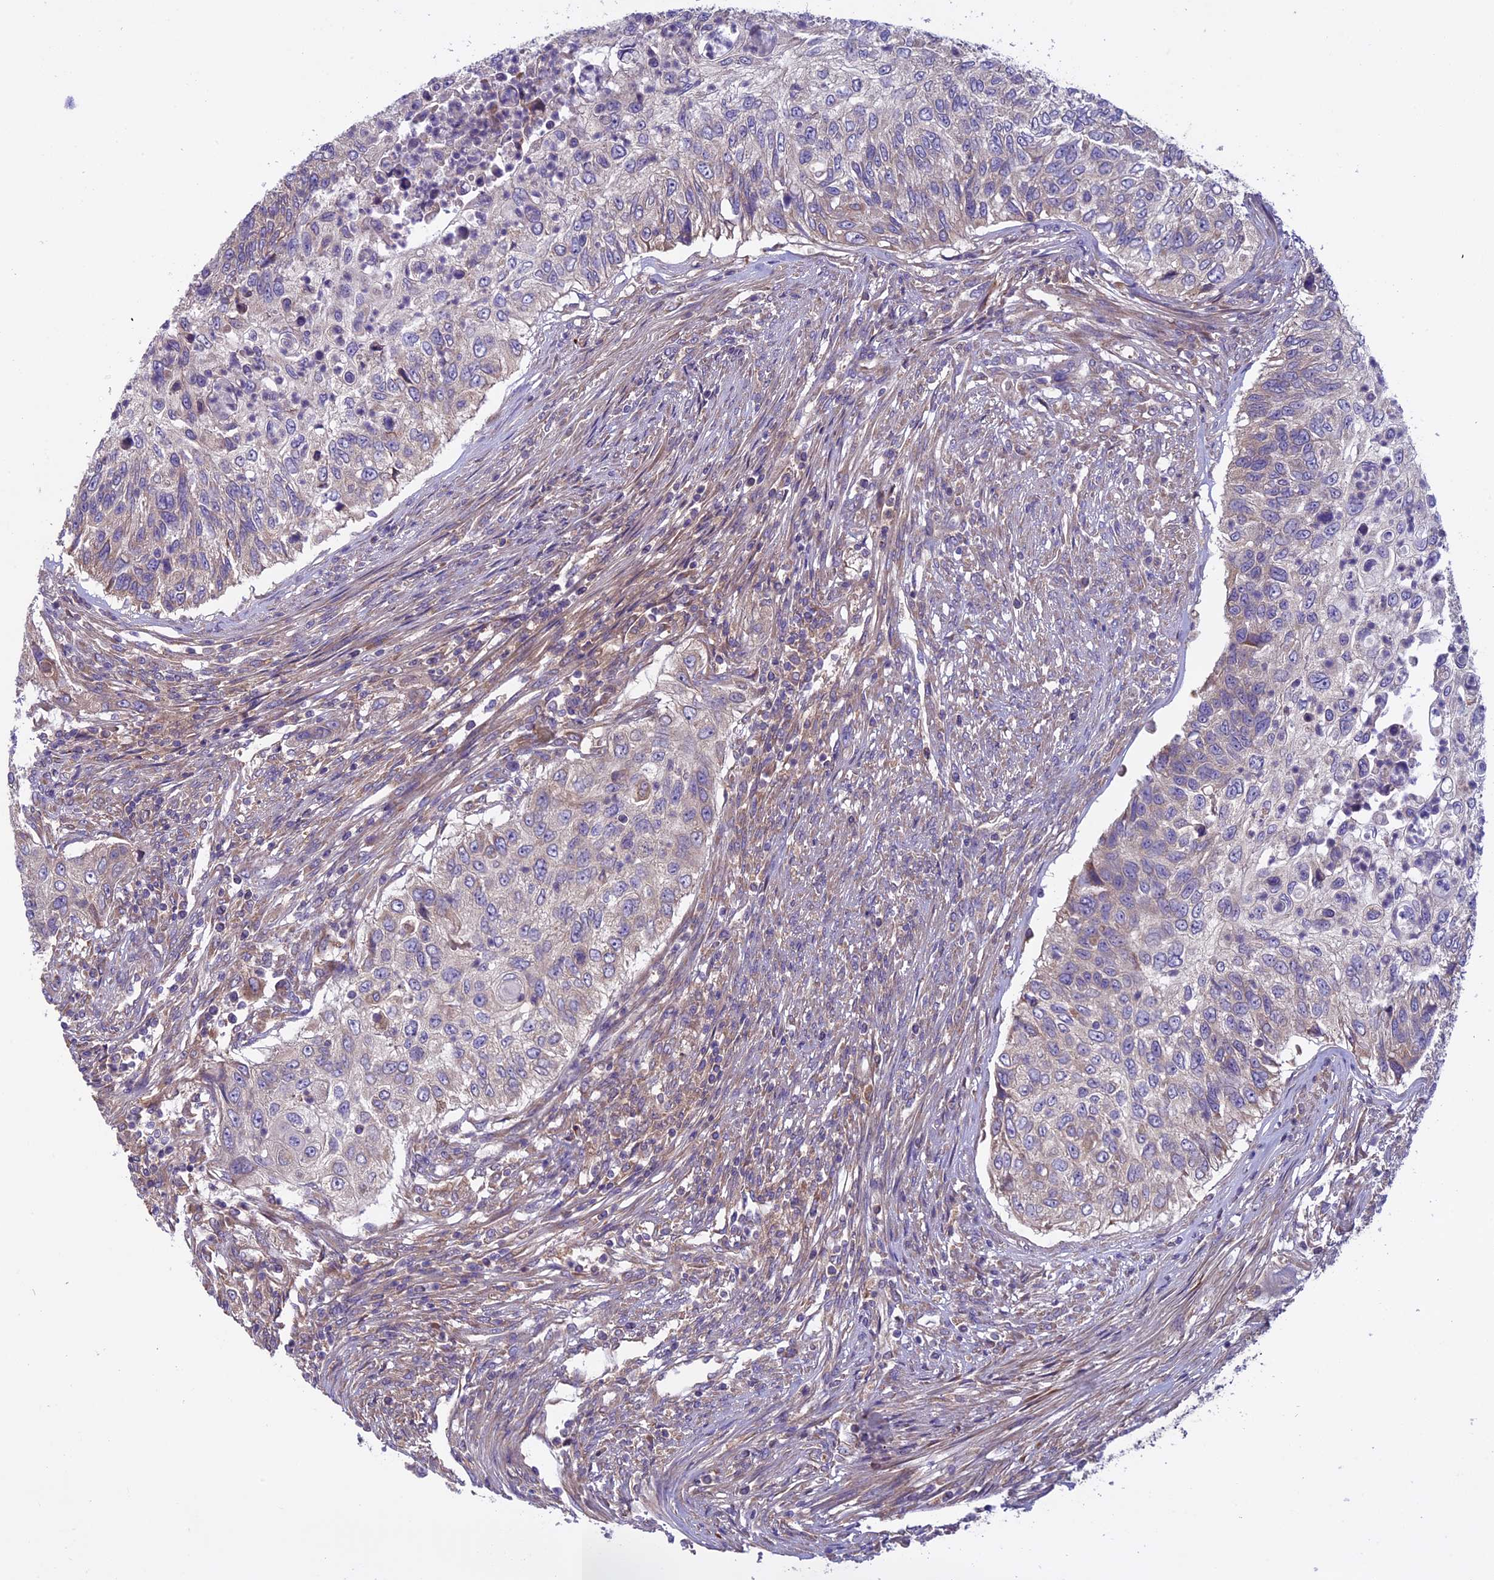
{"staining": {"intensity": "negative", "quantity": "none", "location": "none"}, "tissue": "urothelial cancer", "cell_type": "Tumor cells", "image_type": "cancer", "snomed": [{"axis": "morphology", "description": "Urothelial carcinoma, High grade"}, {"axis": "topography", "description": "Urinary bladder"}], "caption": "Tumor cells are negative for protein expression in human urothelial cancer.", "gene": "DCTN5", "patient": {"sex": "female", "age": 60}}